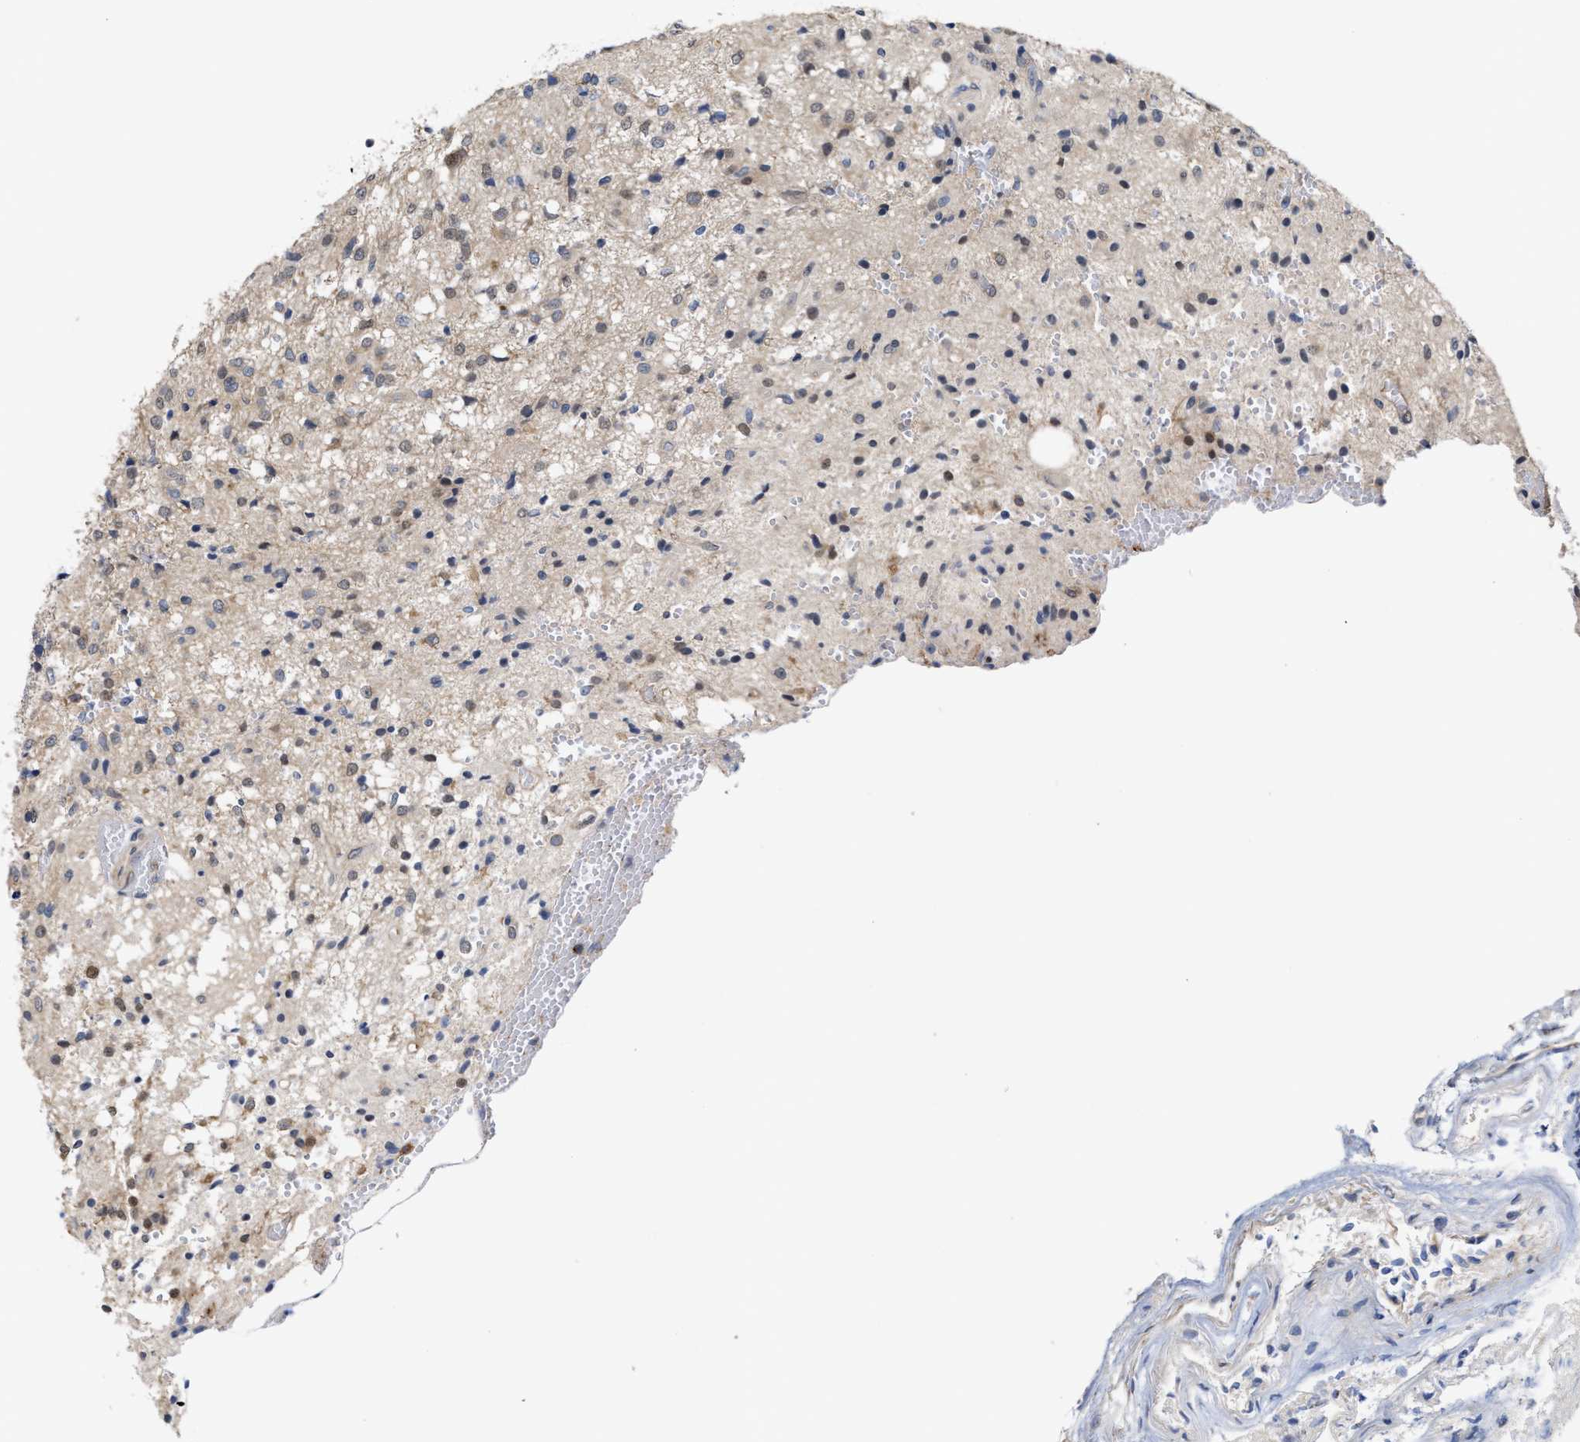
{"staining": {"intensity": "weak", "quantity": "<25%", "location": "cytoplasmic/membranous,nuclear"}, "tissue": "glioma", "cell_type": "Tumor cells", "image_type": "cancer", "snomed": [{"axis": "morphology", "description": "Glioma, malignant, High grade"}, {"axis": "topography", "description": "Brain"}], "caption": "High magnification brightfield microscopy of malignant glioma (high-grade) stained with DAB (brown) and counterstained with hematoxylin (blue): tumor cells show no significant positivity.", "gene": "BBLN", "patient": {"sex": "female", "age": 59}}